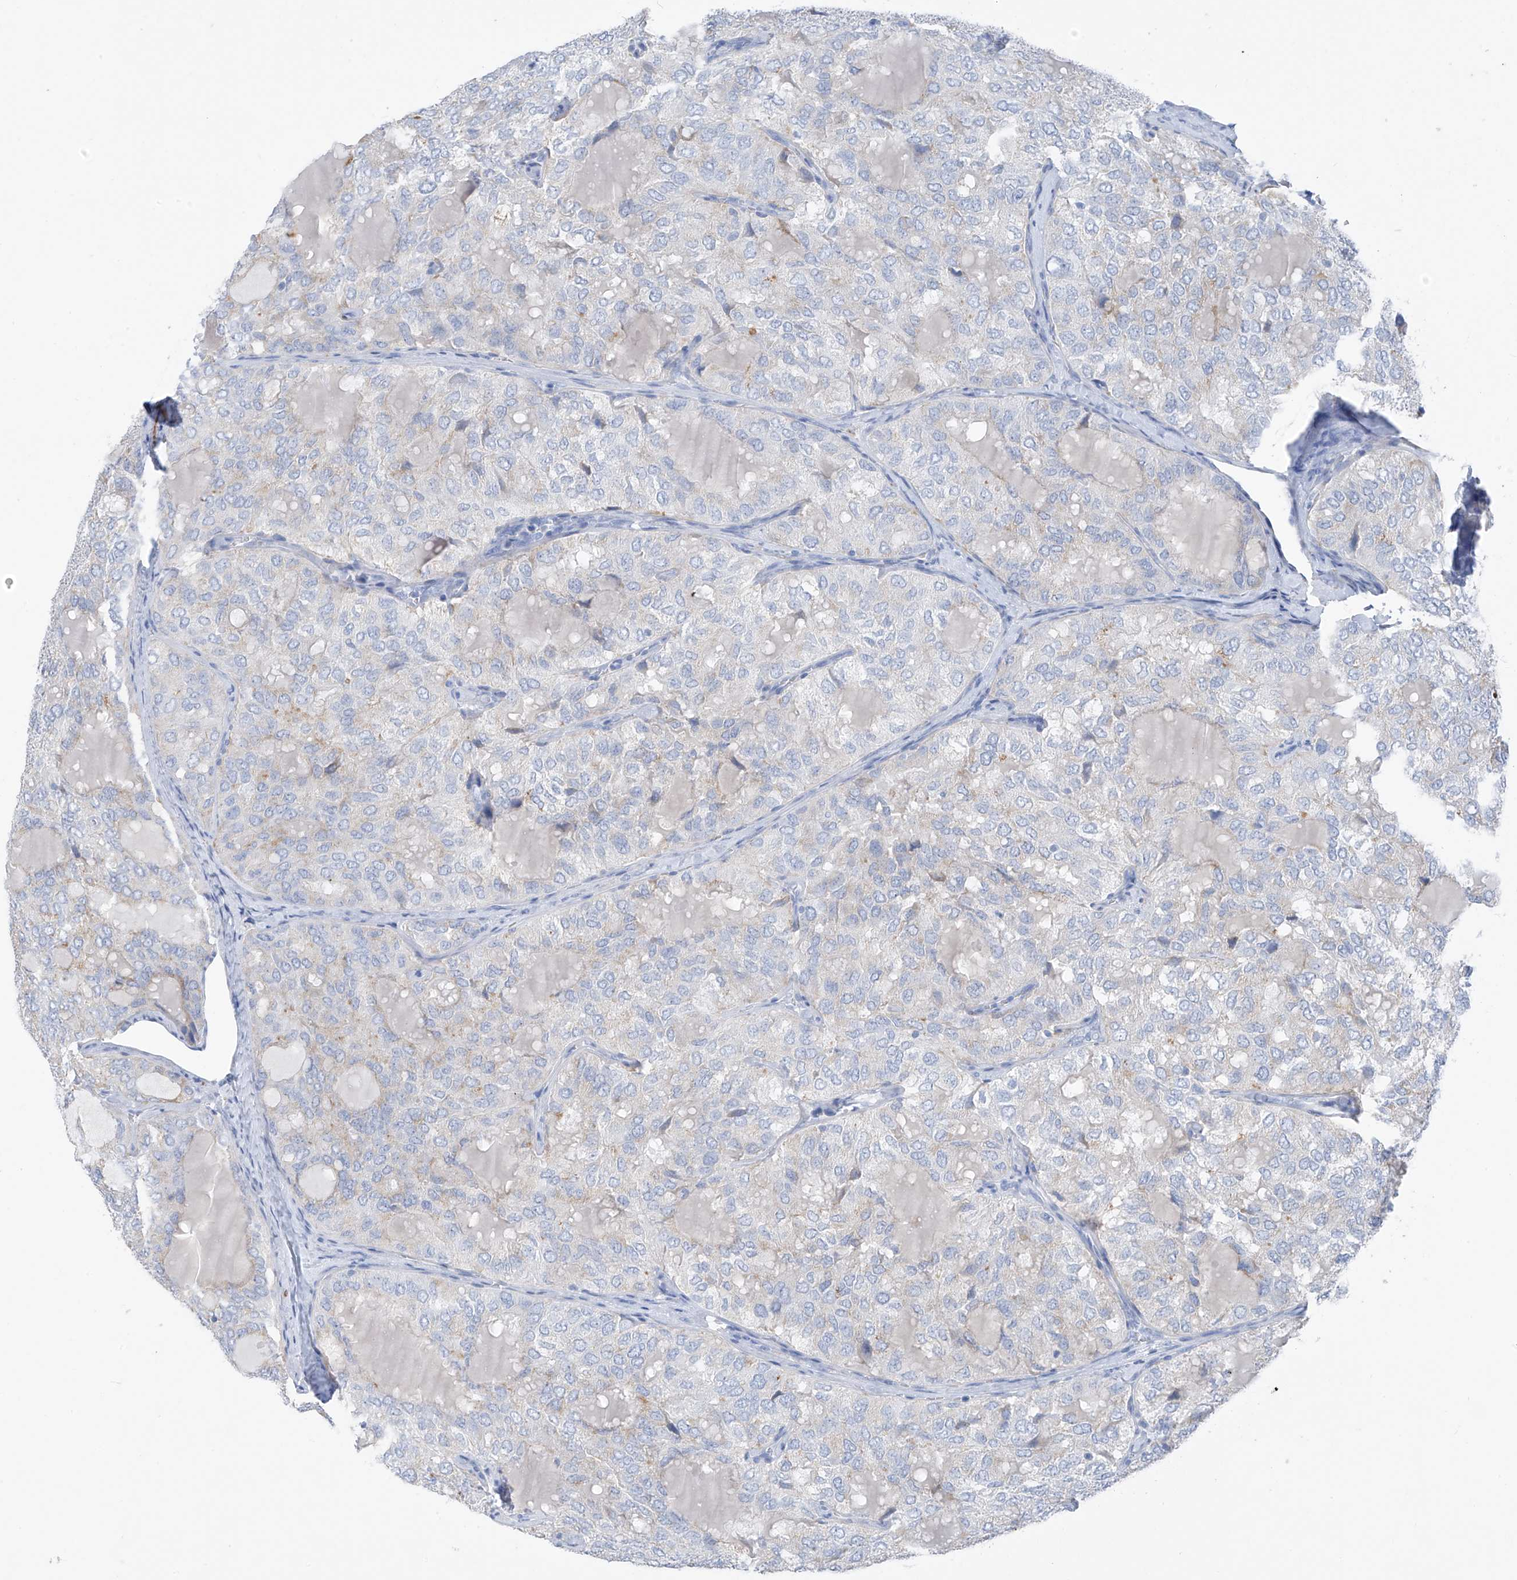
{"staining": {"intensity": "negative", "quantity": "none", "location": "none"}, "tissue": "thyroid cancer", "cell_type": "Tumor cells", "image_type": "cancer", "snomed": [{"axis": "morphology", "description": "Follicular adenoma carcinoma, NOS"}, {"axis": "topography", "description": "Thyroid gland"}], "caption": "Thyroid follicular adenoma carcinoma stained for a protein using immunohistochemistry shows no staining tumor cells.", "gene": "GLMP", "patient": {"sex": "male", "age": 75}}